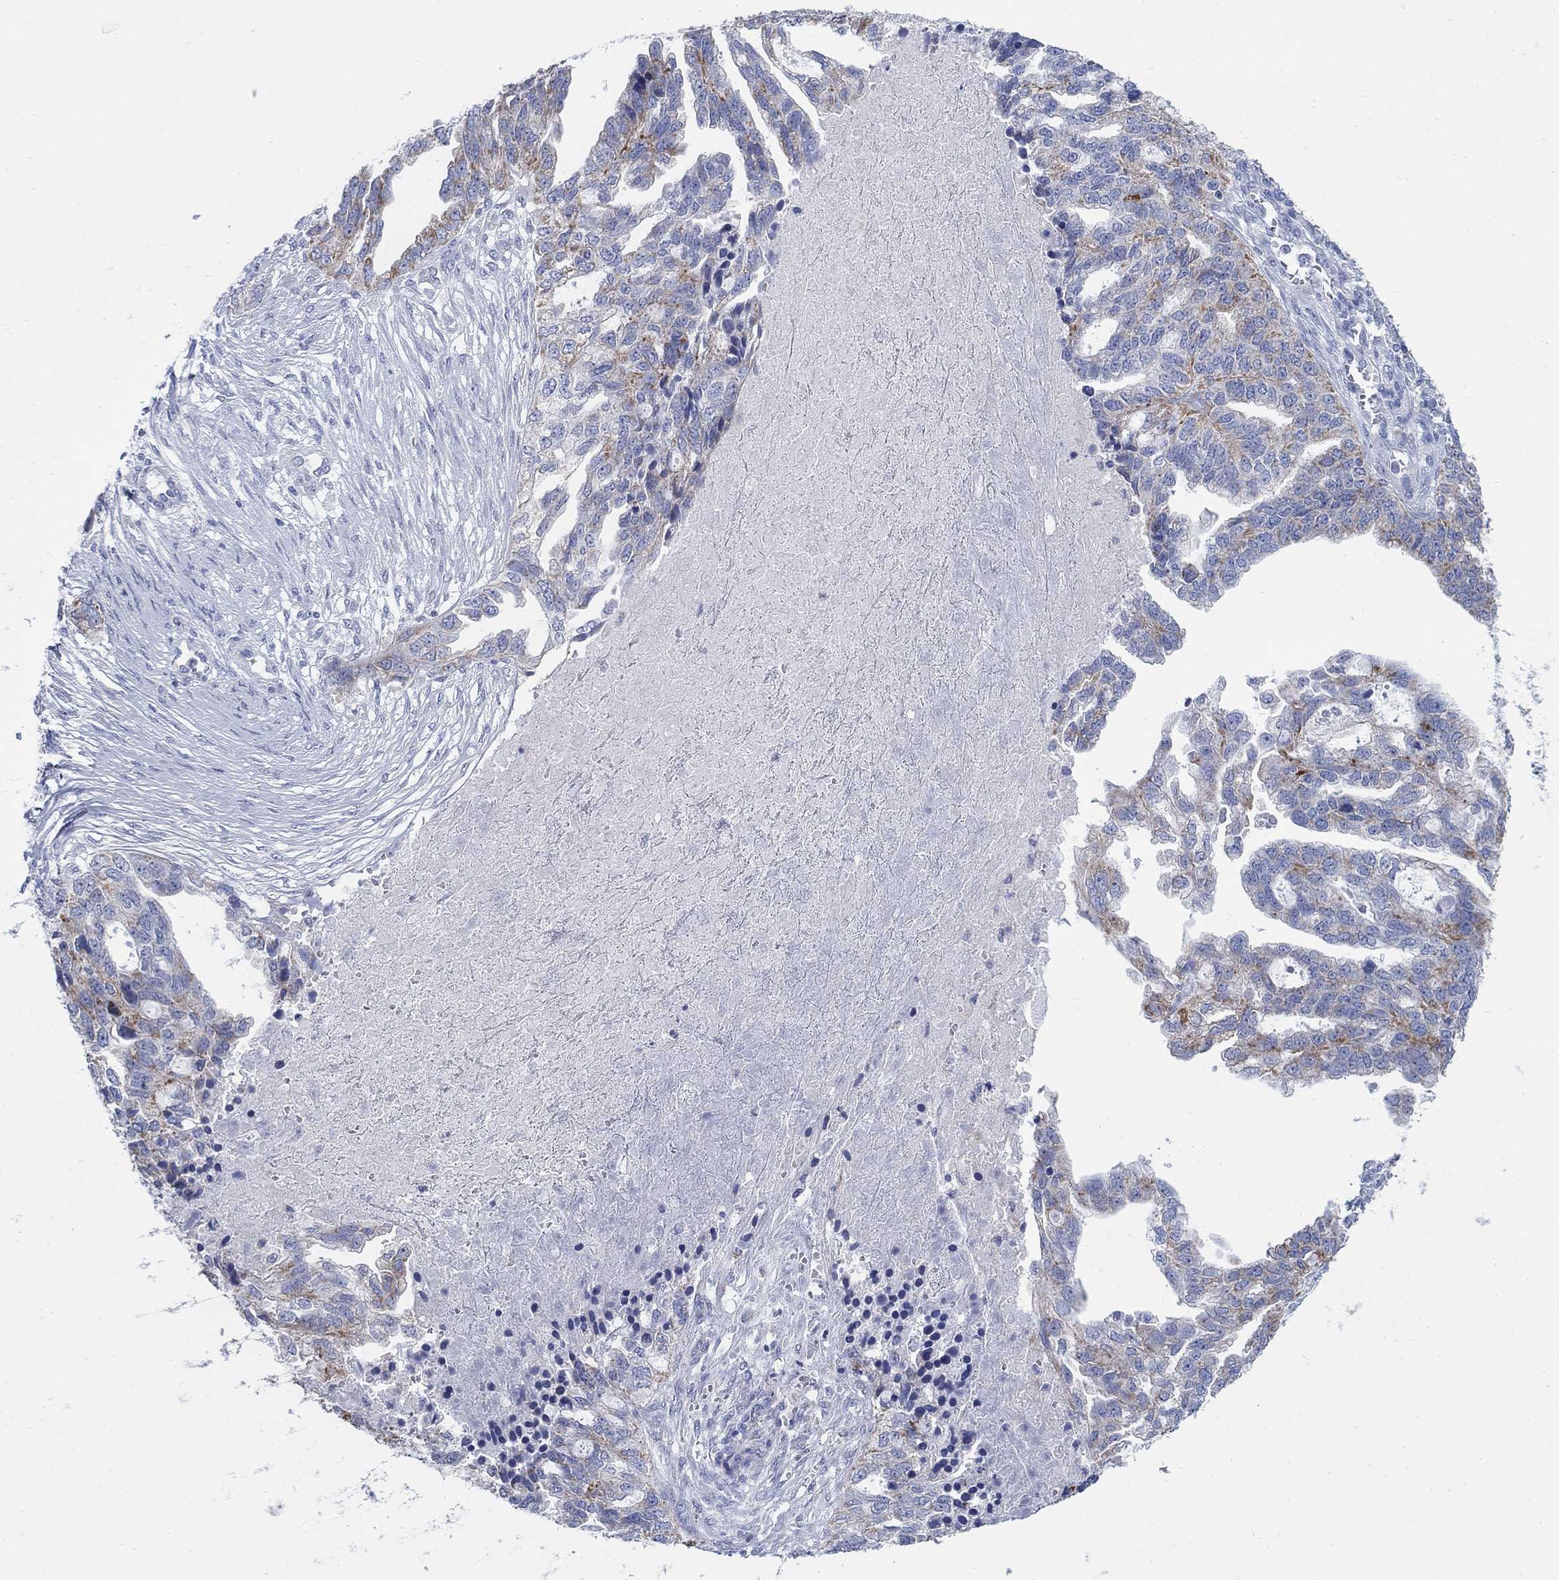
{"staining": {"intensity": "moderate", "quantity": "25%-75%", "location": "cytoplasmic/membranous"}, "tissue": "ovarian cancer", "cell_type": "Tumor cells", "image_type": "cancer", "snomed": [{"axis": "morphology", "description": "Cystadenocarcinoma, serous, NOS"}, {"axis": "topography", "description": "Ovary"}], "caption": "Moderate cytoplasmic/membranous protein expression is seen in about 25%-75% of tumor cells in ovarian cancer.", "gene": "SCCPDH", "patient": {"sex": "female", "age": 51}}